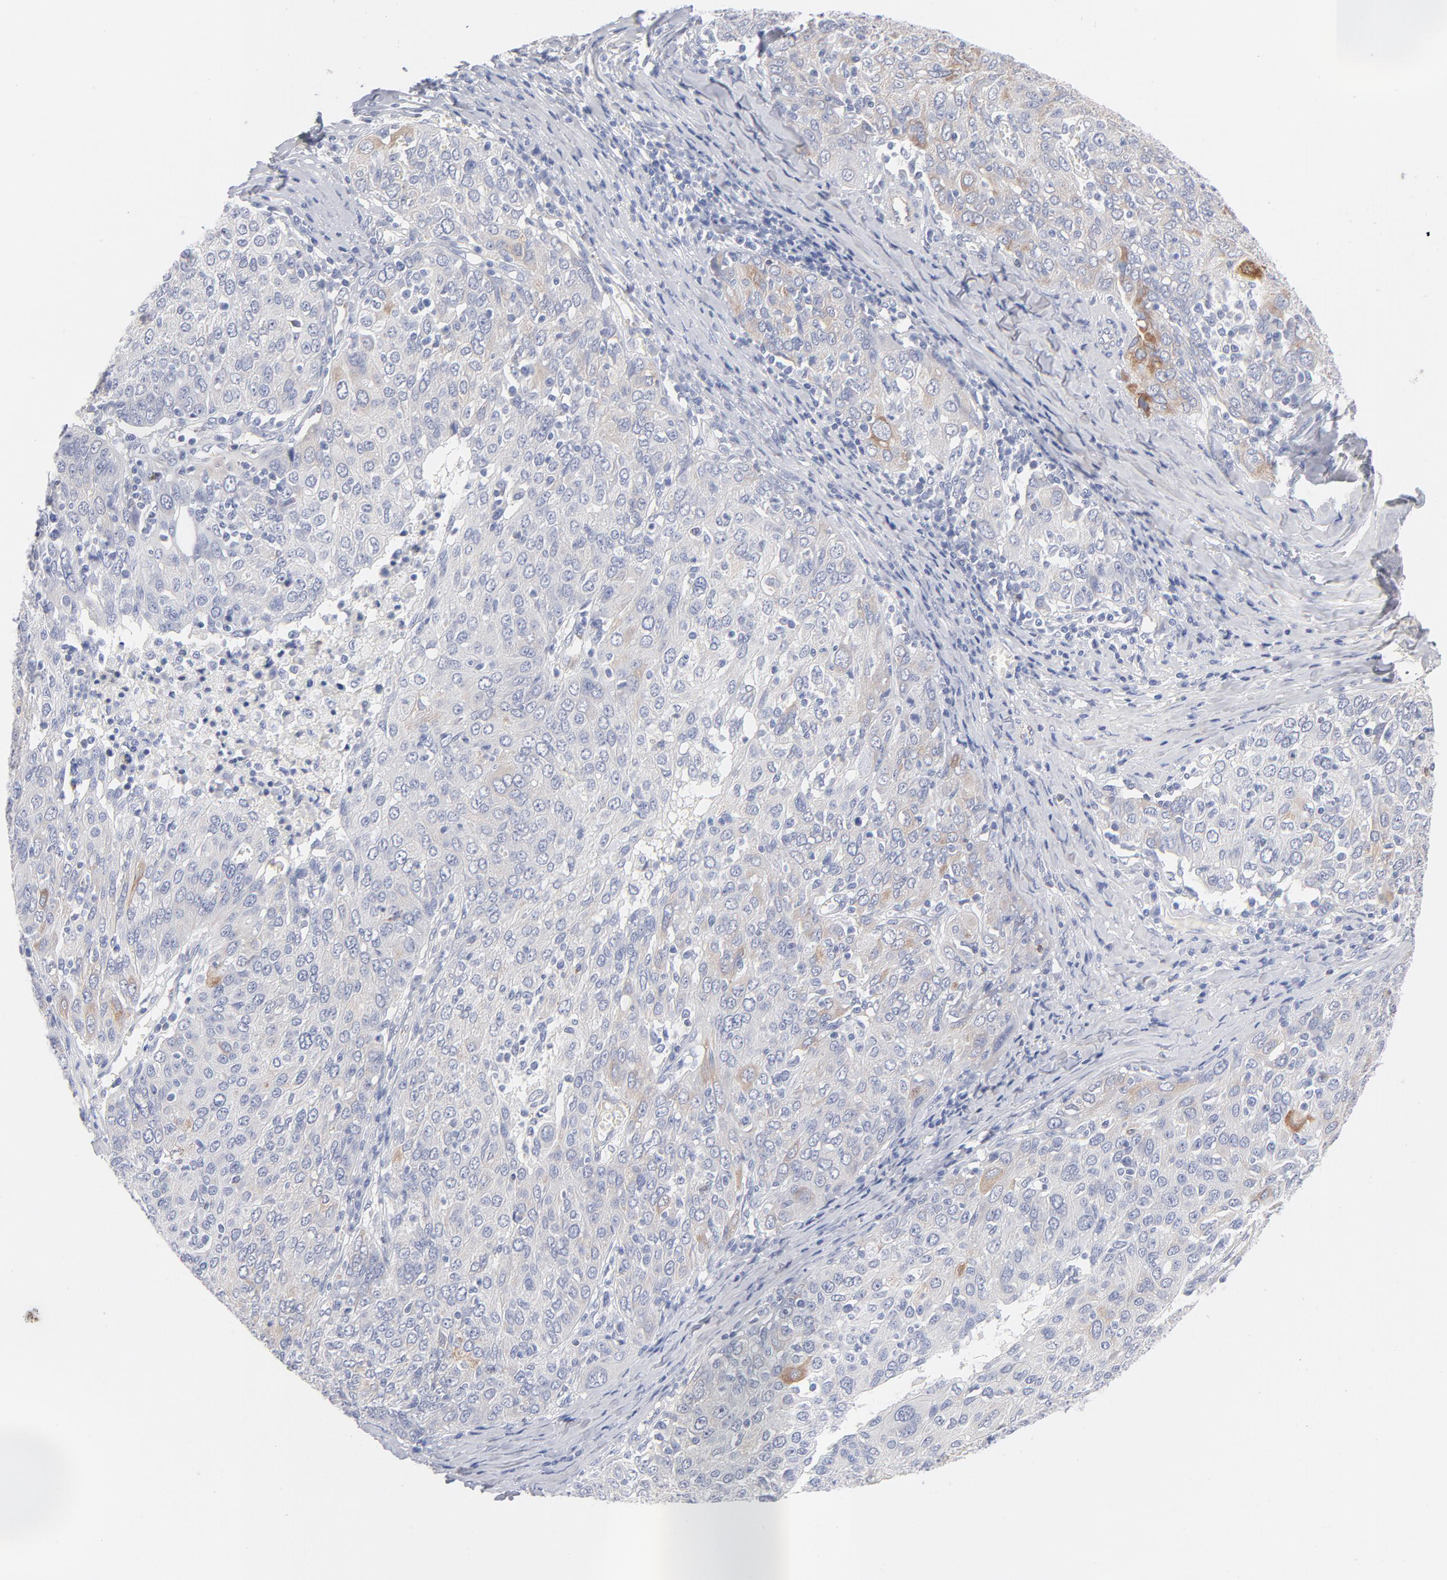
{"staining": {"intensity": "negative", "quantity": "none", "location": "none"}, "tissue": "ovarian cancer", "cell_type": "Tumor cells", "image_type": "cancer", "snomed": [{"axis": "morphology", "description": "Carcinoma, endometroid"}, {"axis": "topography", "description": "Ovary"}], "caption": "Tumor cells show no significant expression in ovarian endometroid carcinoma.", "gene": "MID1", "patient": {"sex": "female", "age": 50}}